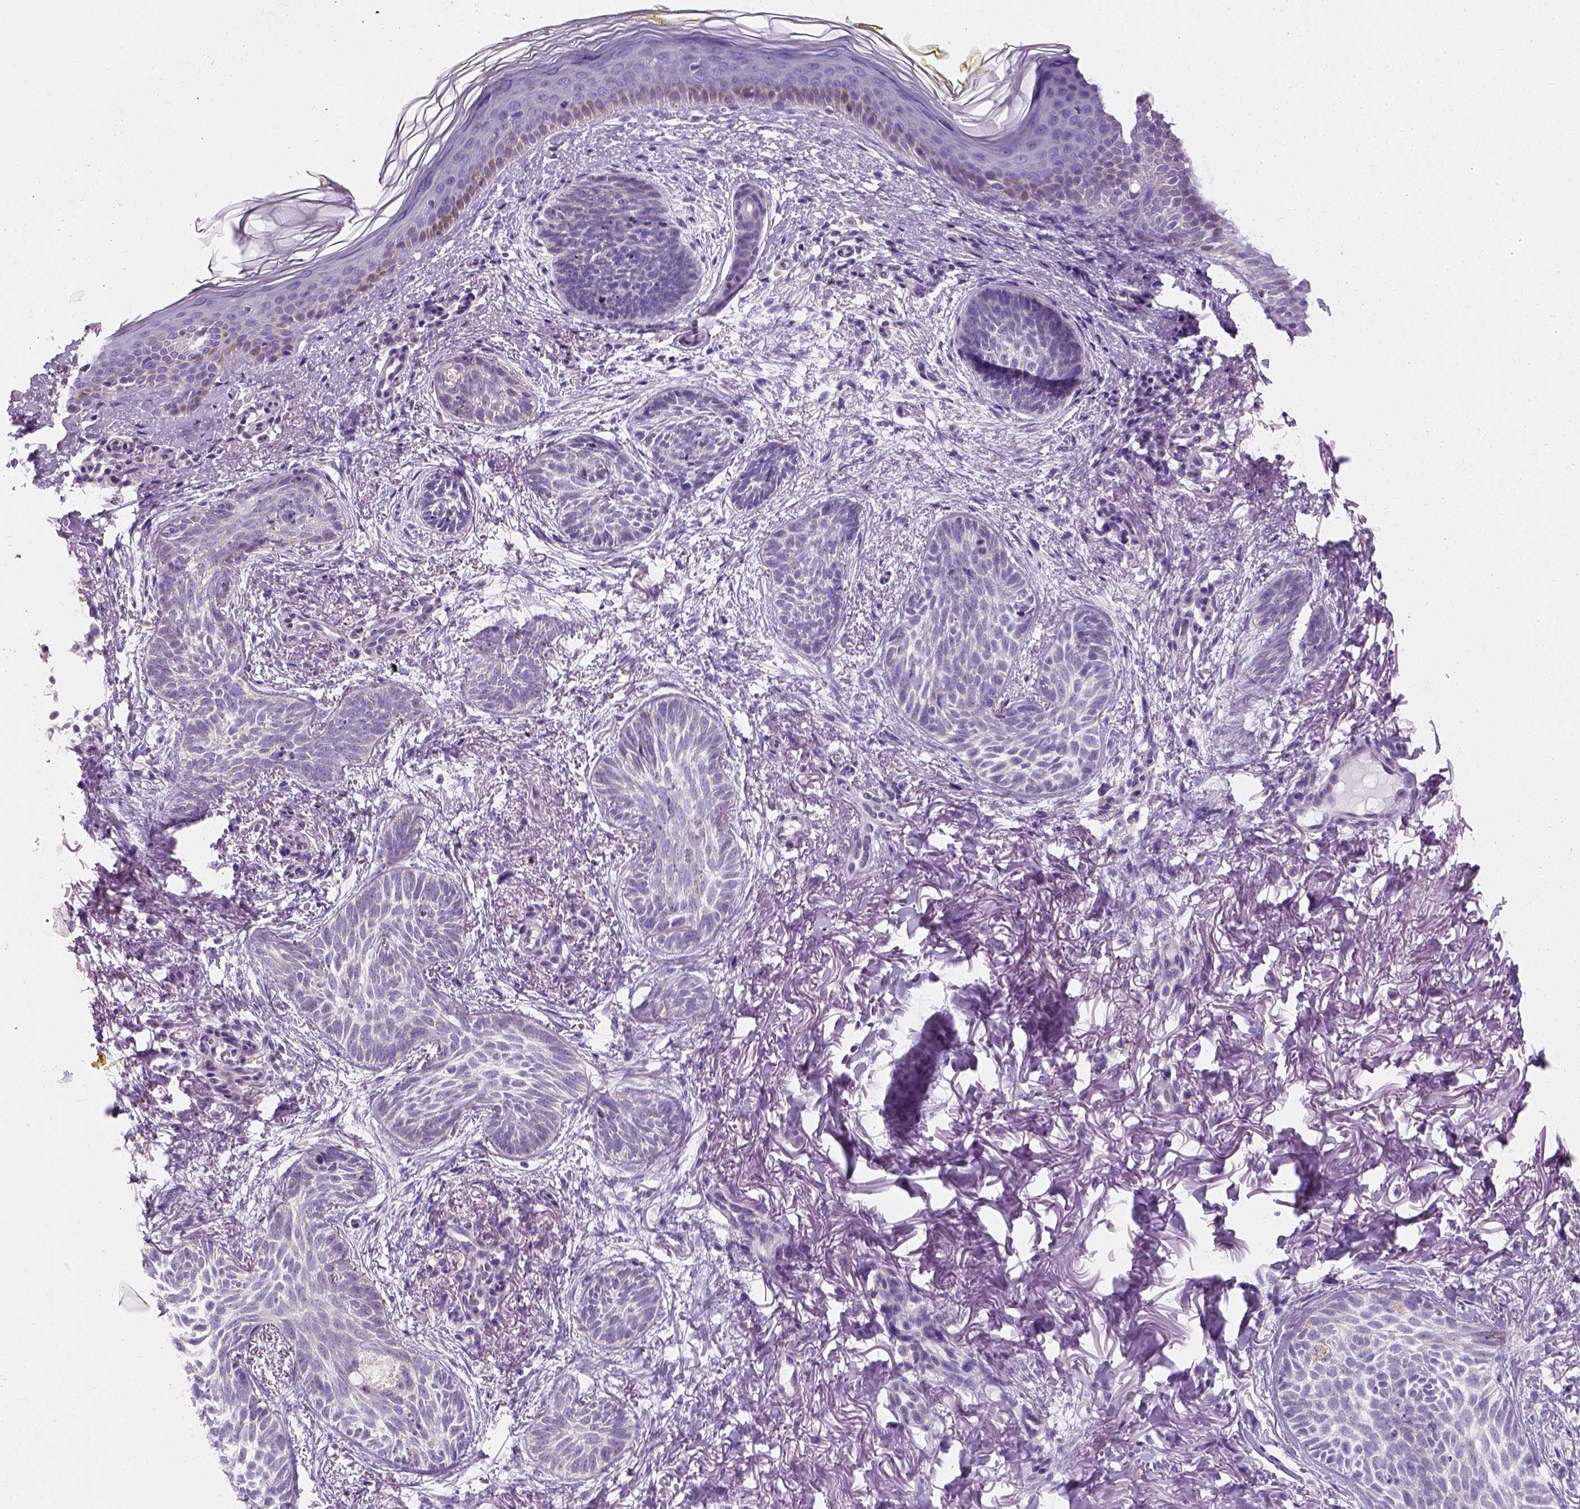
{"staining": {"intensity": "negative", "quantity": "none", "location": "none"}, "tissue": "skin cancer", "cell_type": "Tumor cells", "image_type": "cancer", "snomed": [{"axis": "morphology", "description": "Basal cell carcinoma"}, {"axis": "topography", "description": "Skin"}], "caption": "IHC of human skin basal cell carcinoma displays no expression in tumor cells.", "gene": "CHODL", "patient": {"sex": "female", "age": 68}}